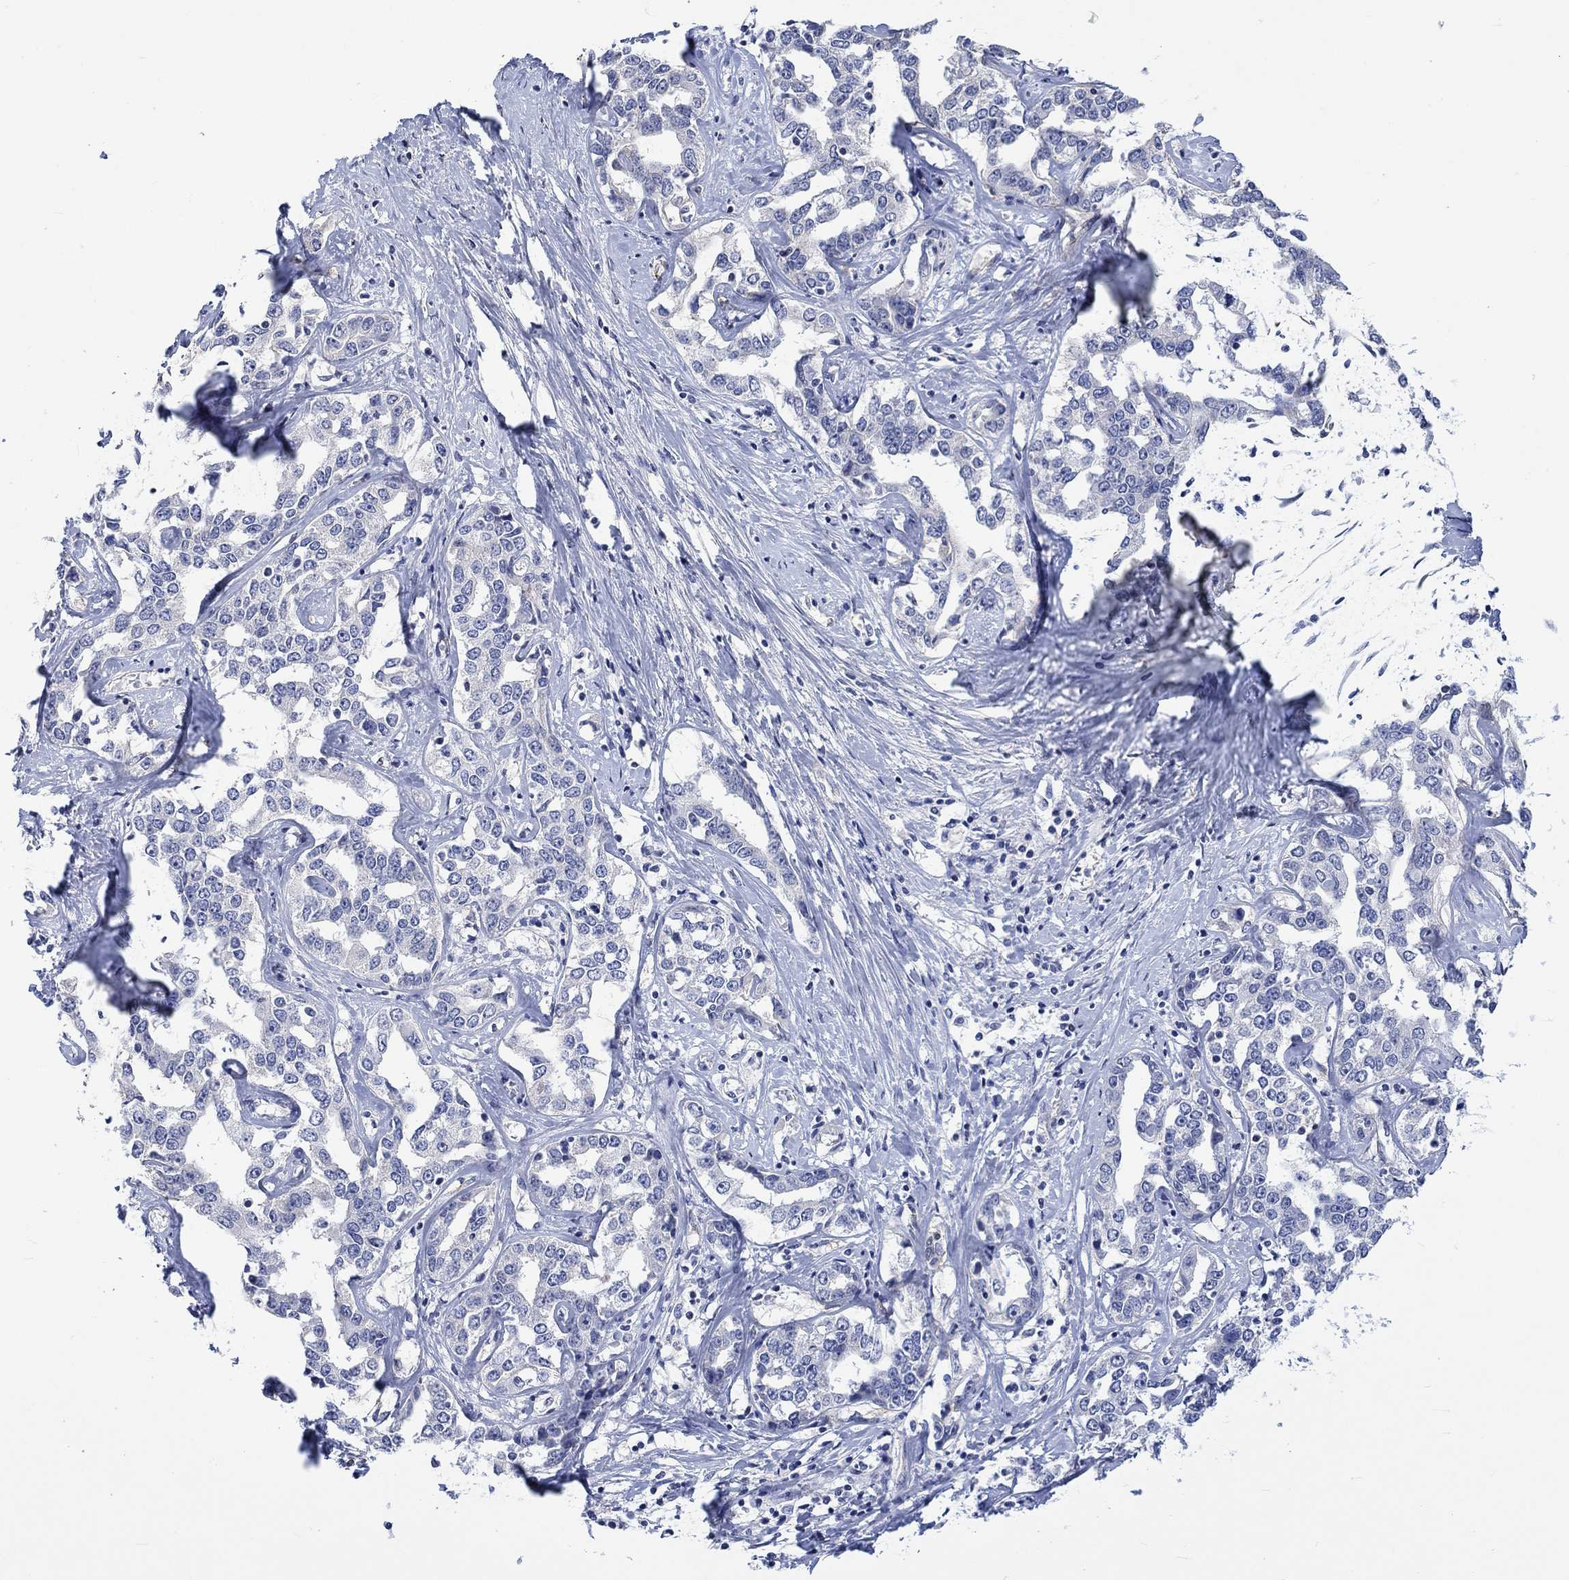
{"staining": {"intensity": "negative", "quantity": "none", "location": "none"}, "tissue": "liver cancer", "cell_type": "Tumor cells", "image_type": "cancer", "snomed": [{"axis": "morphology", "description": "Cholangiocarcinoma"}, {"axis": "topography", "description": "Liver"}], "caption": "Immunohistochemistry image of neoplastic tissue: human liver cancer stained with DAB (3,3'-diaminobenzidine) exhibits no significant protein positivity in tumor cells.", "gene": "AGRP", "patient": {"sex": "male", "age": 59}}